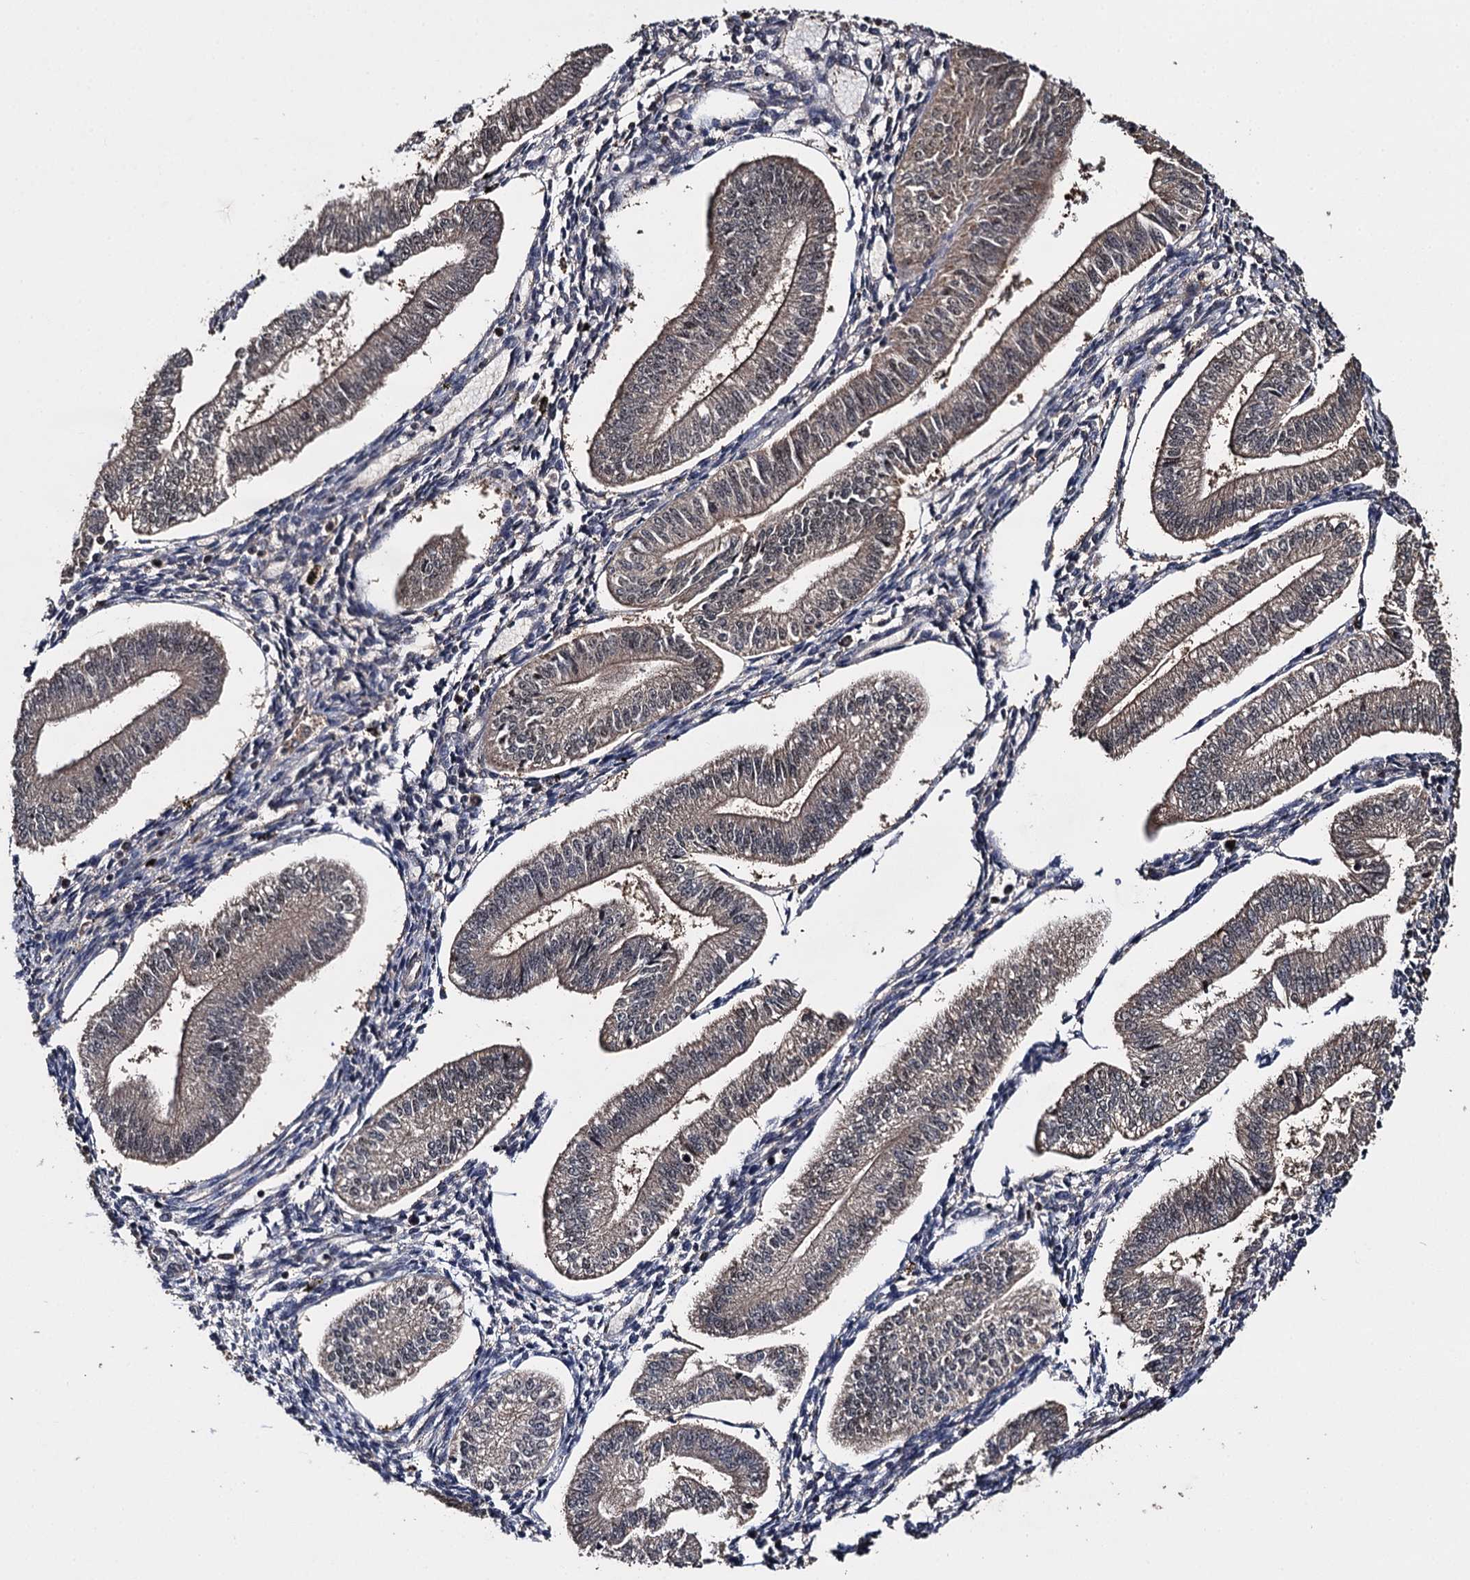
{"staining": {"intensity": "negative", "quantity": "none", "location": "none"}, "tissue": "endometrium", "cell_type": "Cells in endometrial stroma", "image_type": "normal", "snomed": [{"axis": "morphology", "description": "Normal tissue, NOS"}, {"axis": "topography", "description": "Endometrium"}], "caption": "A micrograph of endometrium stained for a protein shows no brown staining in cells in endometrial stroma. (DAB IHC, high magnification).", "gene": "SLC46A3", "patient": {"sex": "female", "age": 34}}